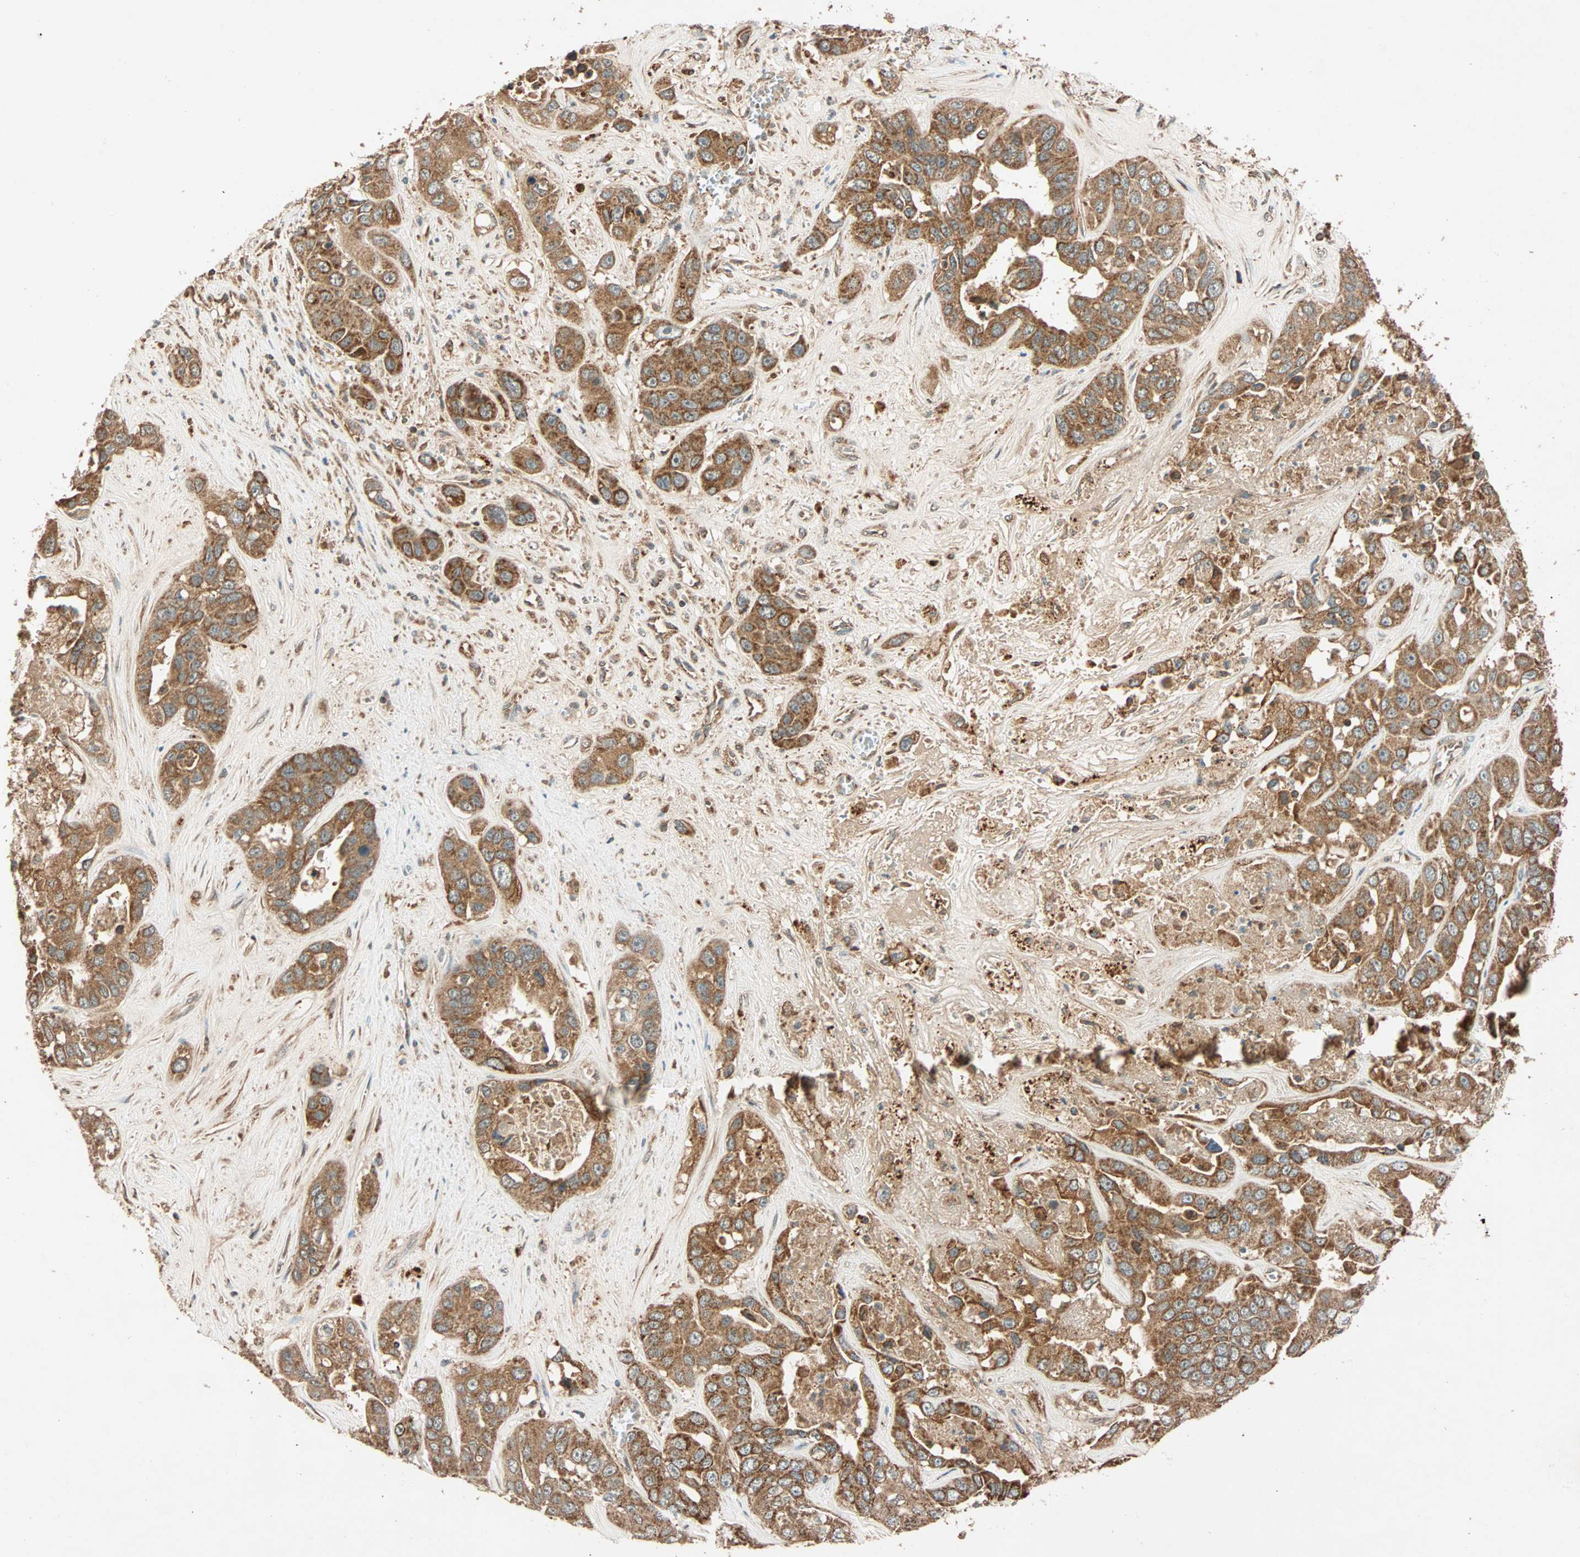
{"staining": {"intensity": "moderate", "quantity": ">75%", "location": "cytoplasmic/membranous"}, "tissue": "liver cancer", "cell_type": "Tumor cells", "image_type": "cancer", "snomed": [{"axis": "morphology", "description": "Cholangiocarcinoma"}, {"axis": "topography", "description": "Liver"}], "caption": "Protein analysis of liver cholangiocarcinoma tissue reveals moderate cytoplasmic/membranous staining in about >75% of tumor cells.", "gene": "MAPK1", "patient": {"sex": "female", "age": 52}}